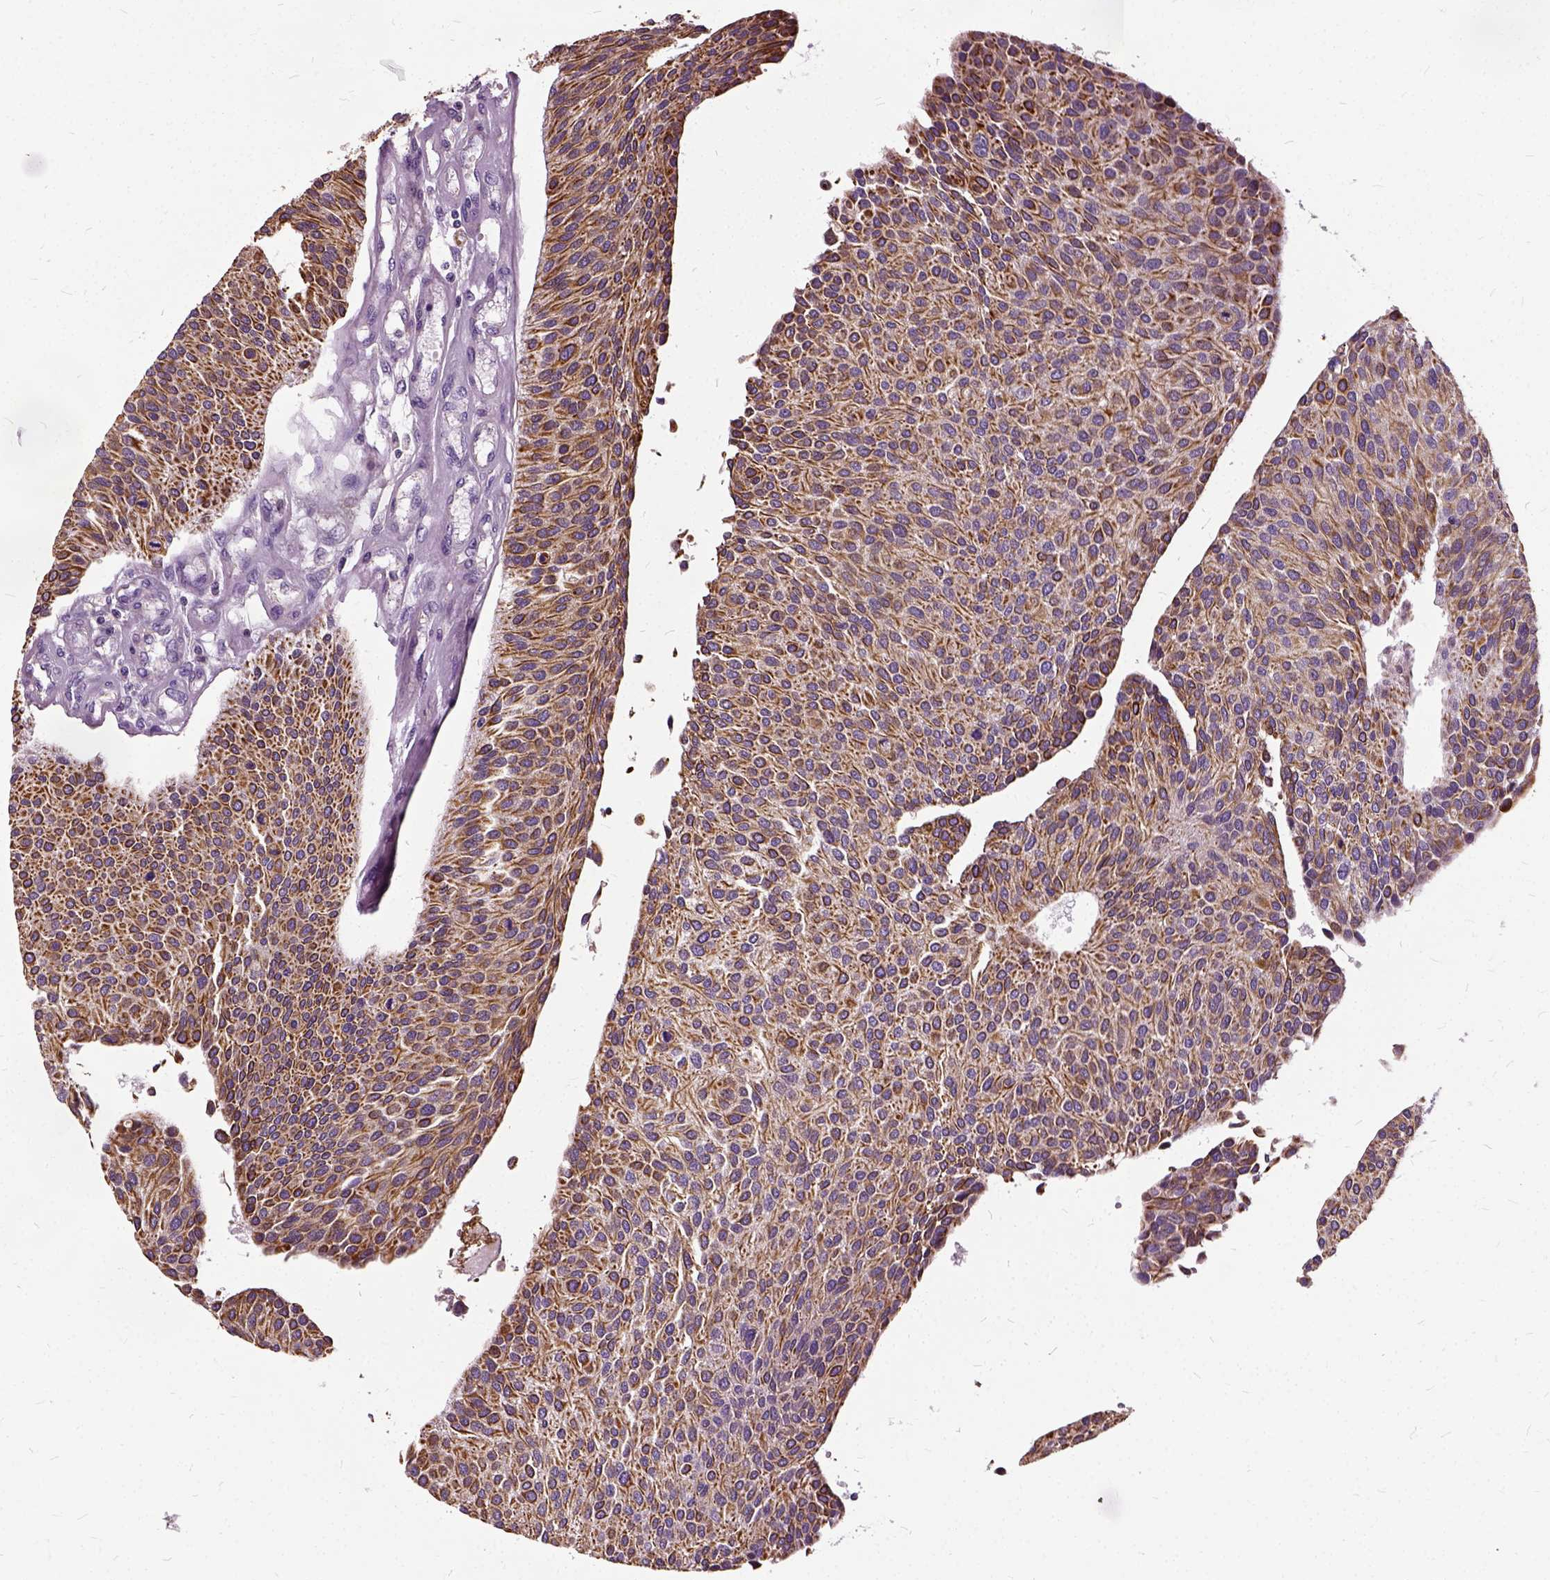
{"staining": {"intensity": "moderate", "quantity": ">75%", "location": "cytoplasmic/membranous"}, "tissue": "urothelial cancer", "cell_type": "Tumor cells", "image_type": "cancer", "snomed": [{"axis": "morphology", "description": "Urothelial carcinoma, NOS"}, {"axis": "topography", "description": "Urinary bladder"}], "caption": "An immunohistochemistry micrograph of tumor tissue is shown. Protein staining in brown shows moderate cytoplasmic/membranous positivity in urothelial cancer within tumor cells.", "gene": "ILRUN", "patient": {"sex": "male", "age": 55}}